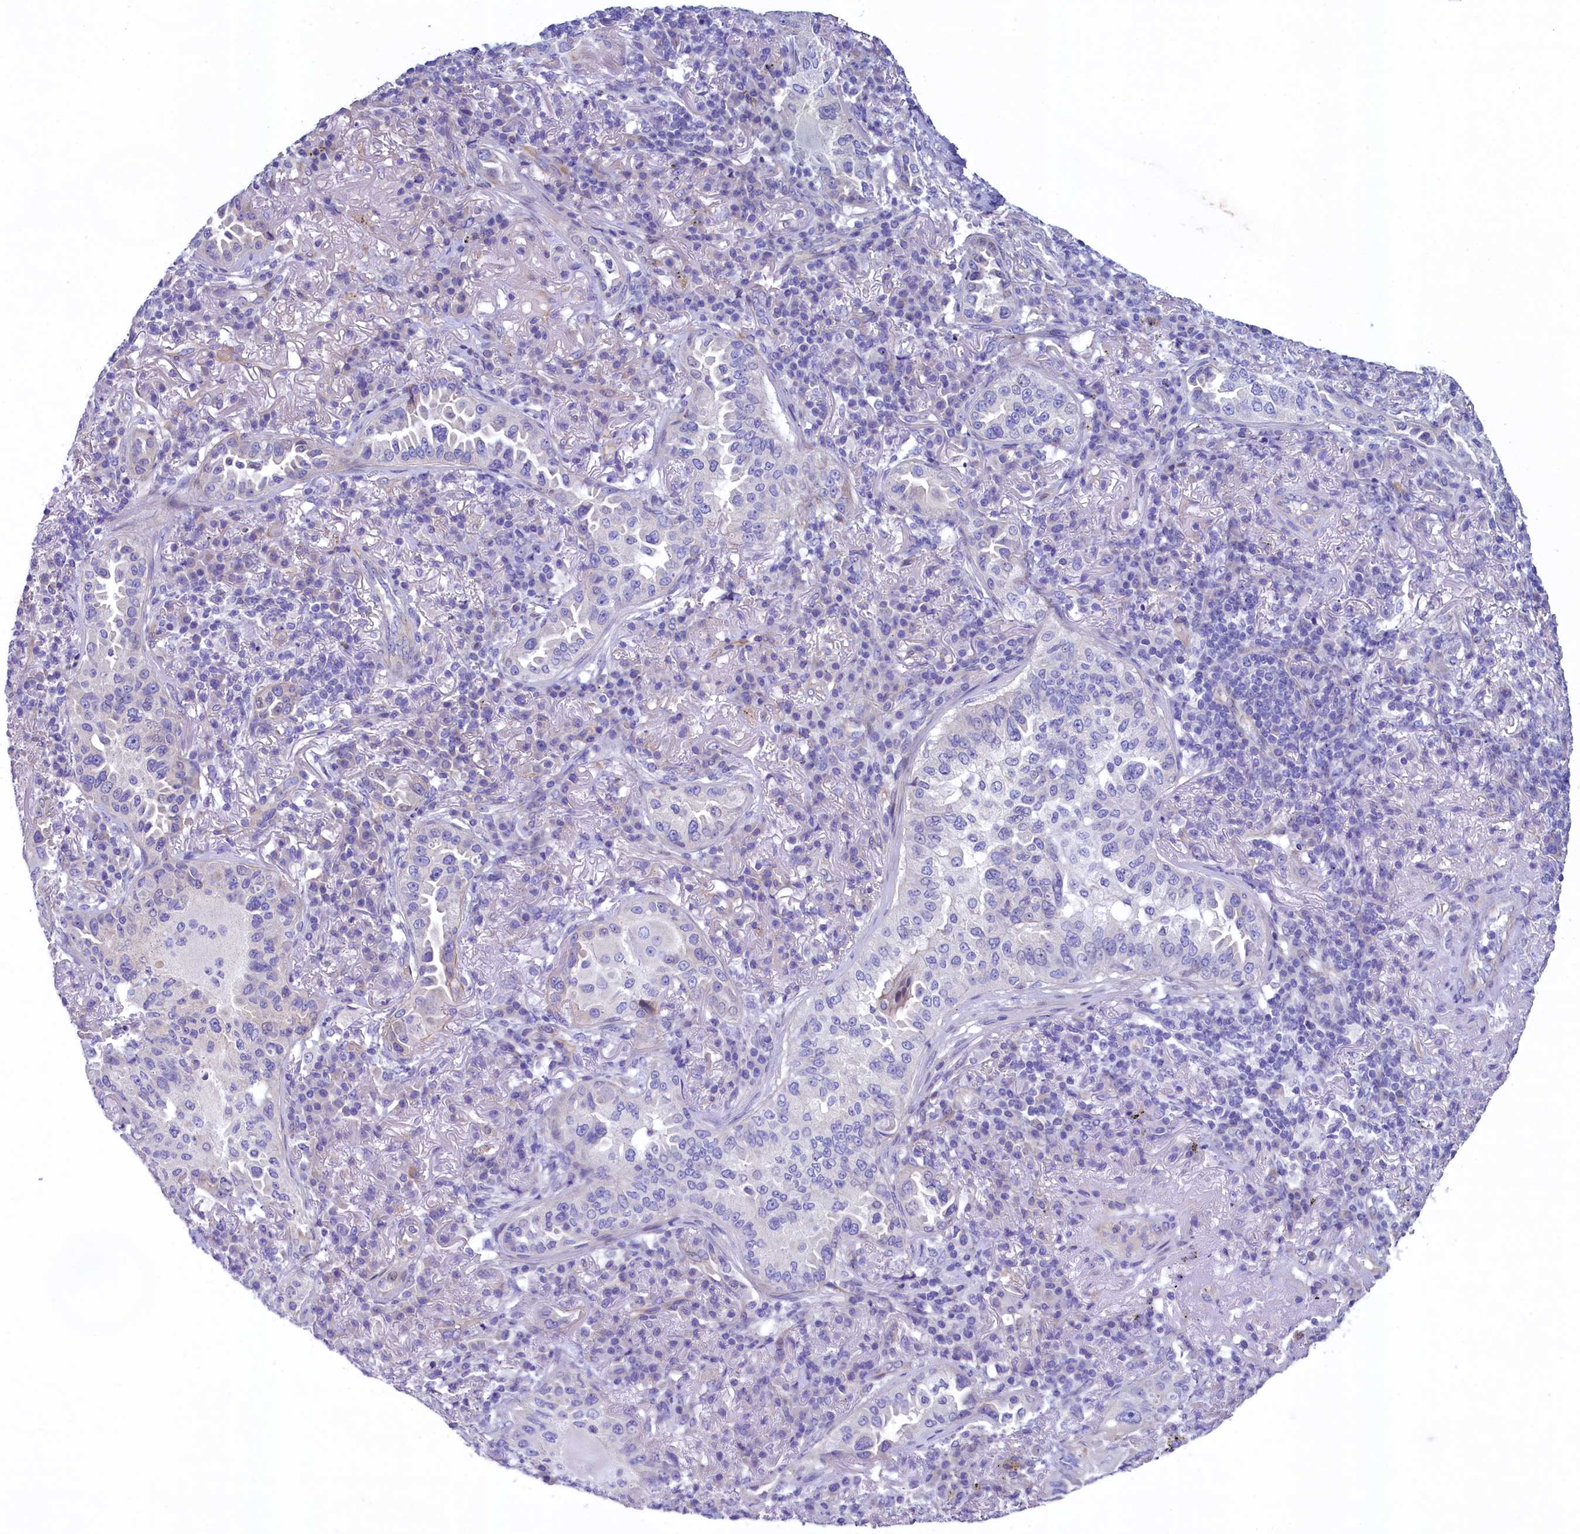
{"staining": {"intensity": "negative", "quantity": "none", "location": "none"}, "tissue": "lung cancer", "cell_type": "Tumor cells", "image_type": "cancer", "snomed": [{"axis": "morphology", "description": "Adenocarcinoma, NOS"}, {"axis": "topography", "description": "Lung"}], "caption": "Micrograph shows no protein positivity in tumor cells of lung cancer tissue. Nuclei are stained in blue.", "gene": "KRBOX5", "patient": {"sex": "female", "age": 69}}